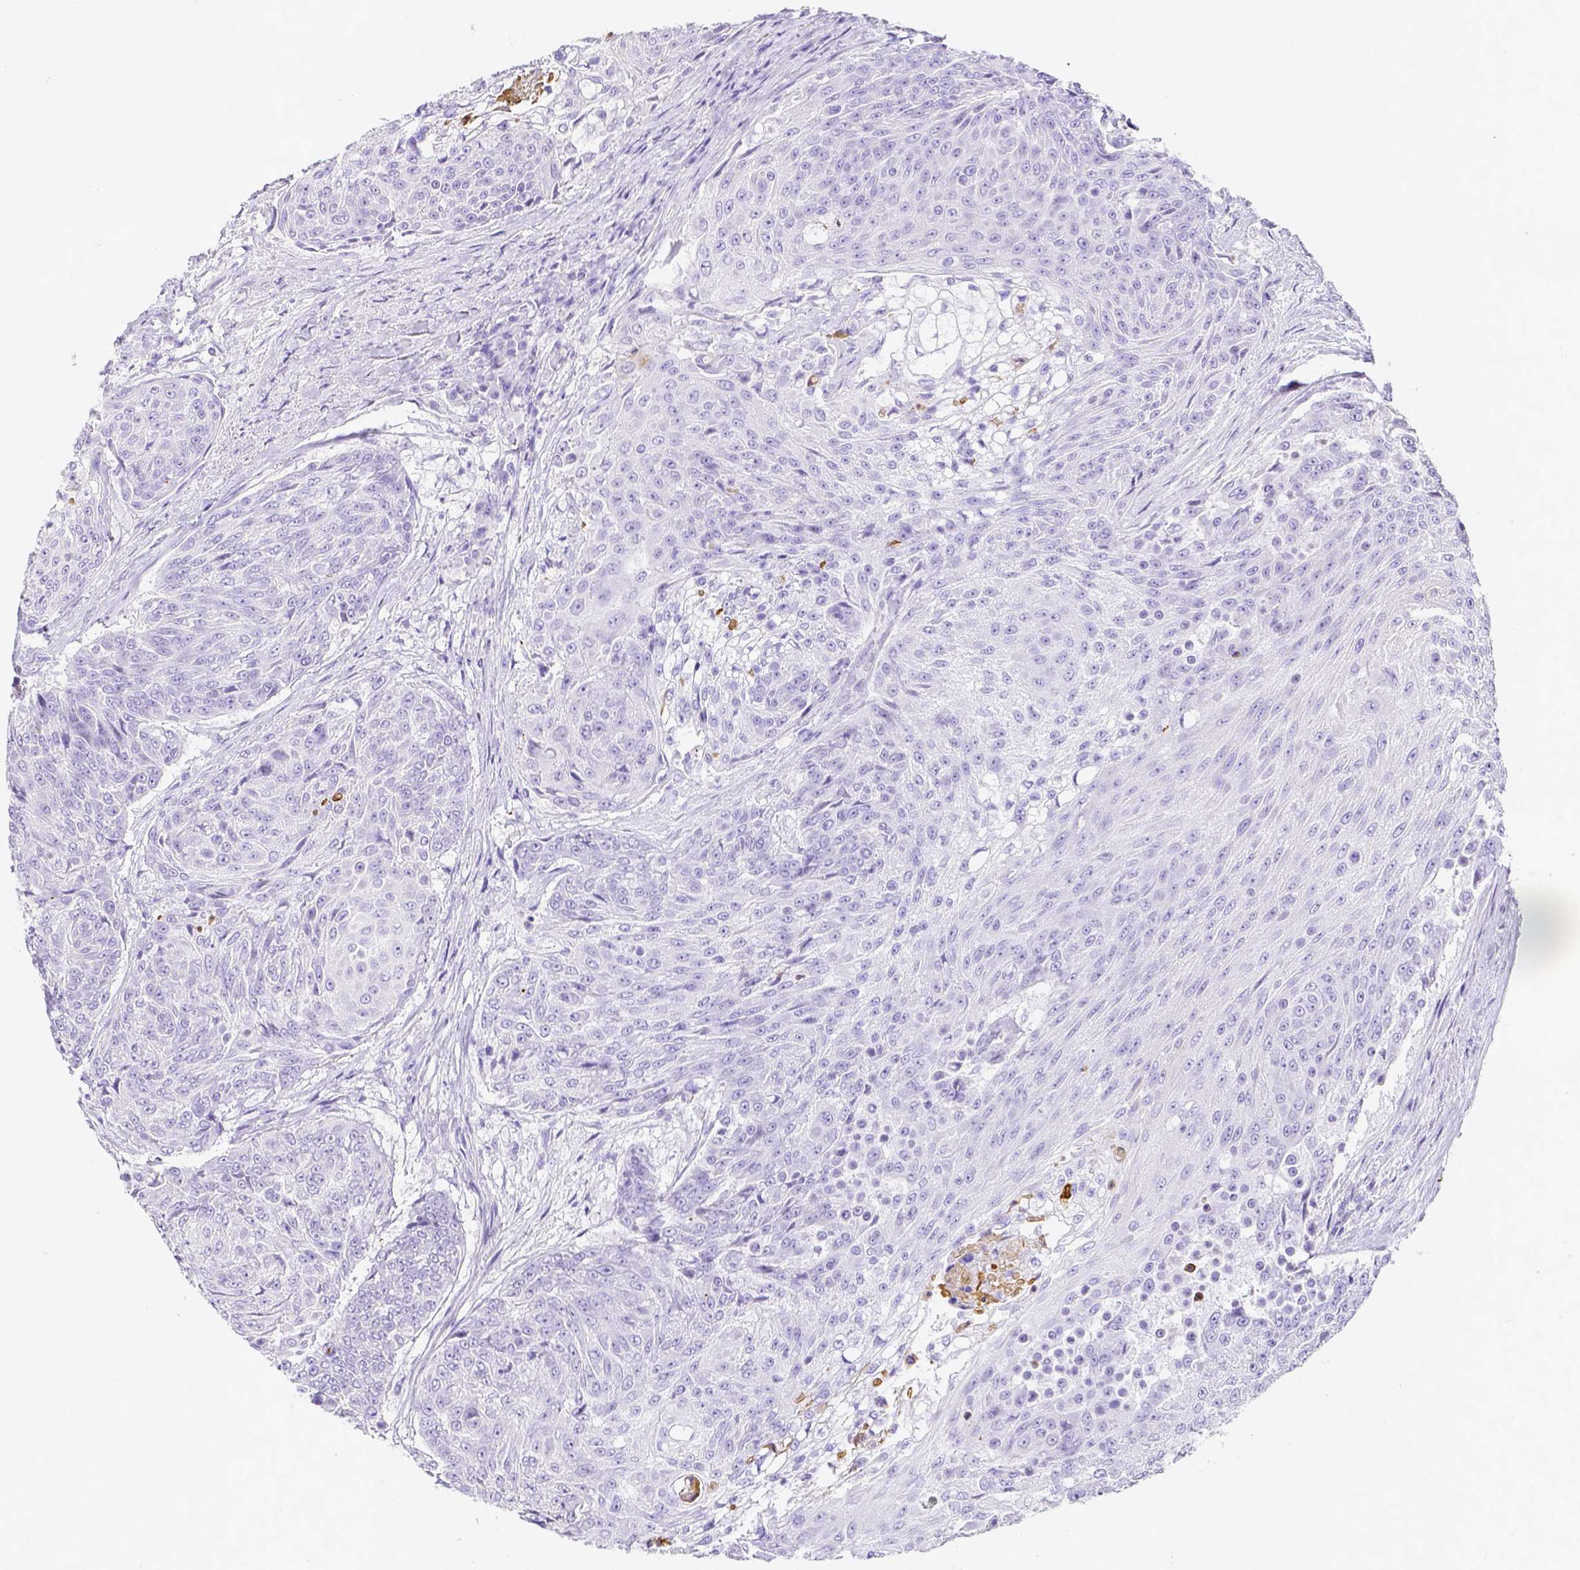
{"staining": {"intensity": "negative", "quantity": "none", "location": "none"}, "tissue": "urothelial cancer", "cell_type": "Tumor cells", "image_type": "cancer", "snomed": [{"axis": "morphology", "description": "Urothelial carcinoma, High grade"}, {"axis": "topography", "description": "Urinary bladder"}], "caption": "Immunohistochemical staining of urothelial cancer shows no significant staining in tumor cells.", "gene": "ARHGAP36", "patient": {"sex": "female", "age": 63}}